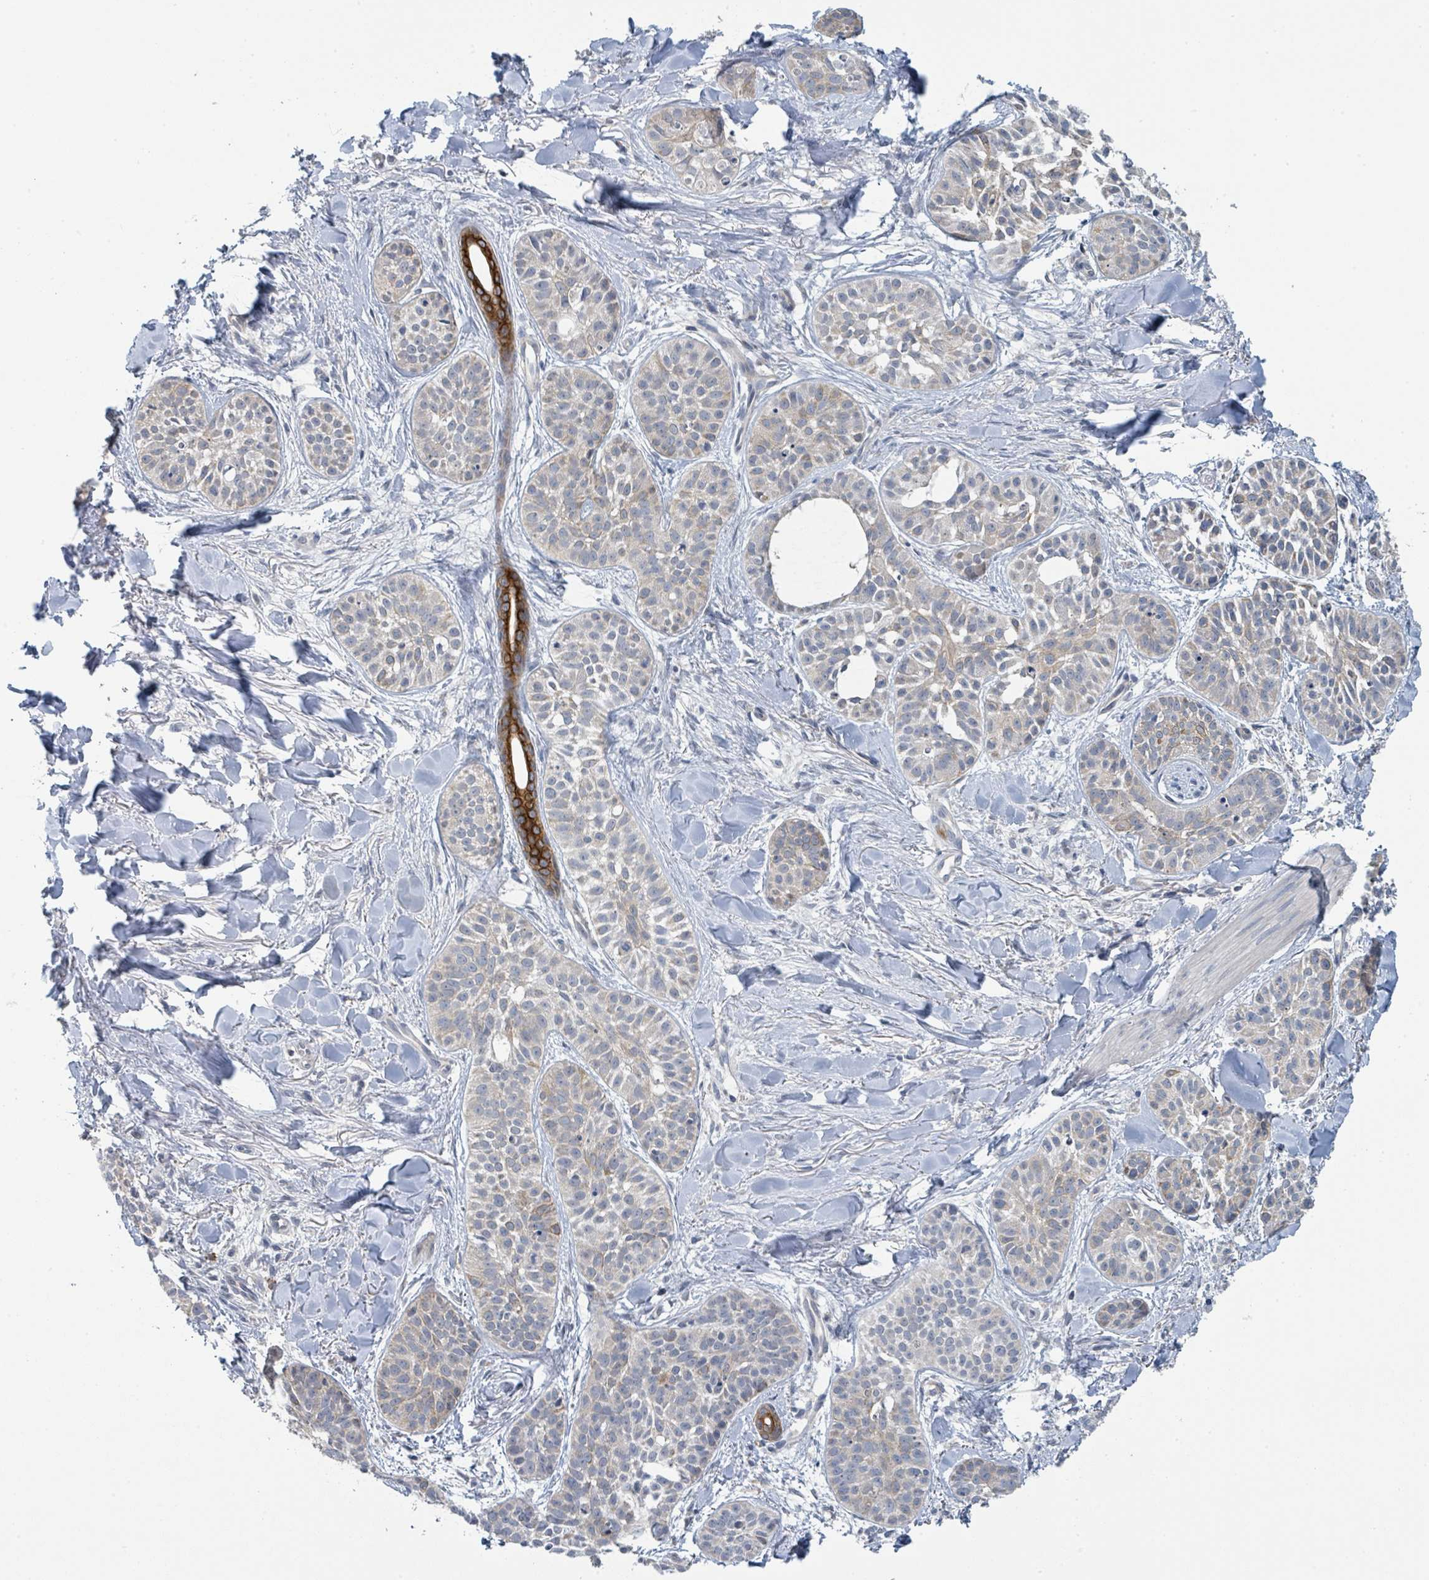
{"staining": {"intensity": "weak", "quantity": "25%-75%", "location": "cytoplasmic/membranous"}, "tissue": "skin cancer", "cell_type": "Tumor cells", "image_type": "cancer", "snomed": [{"axis": "morphology", "description": "Basal cell carcinoma"}, {"axis": "topography", "description": "Skin"}], "caption": "This is a micrograph of immunohistochemistry staining of skin basal cell carcinoma, which shows weak staining in the cytoplasmic/membranous of tumor cells.", "gene": "ANKRD55", "patient": {"sex": "male", "age": 52}}